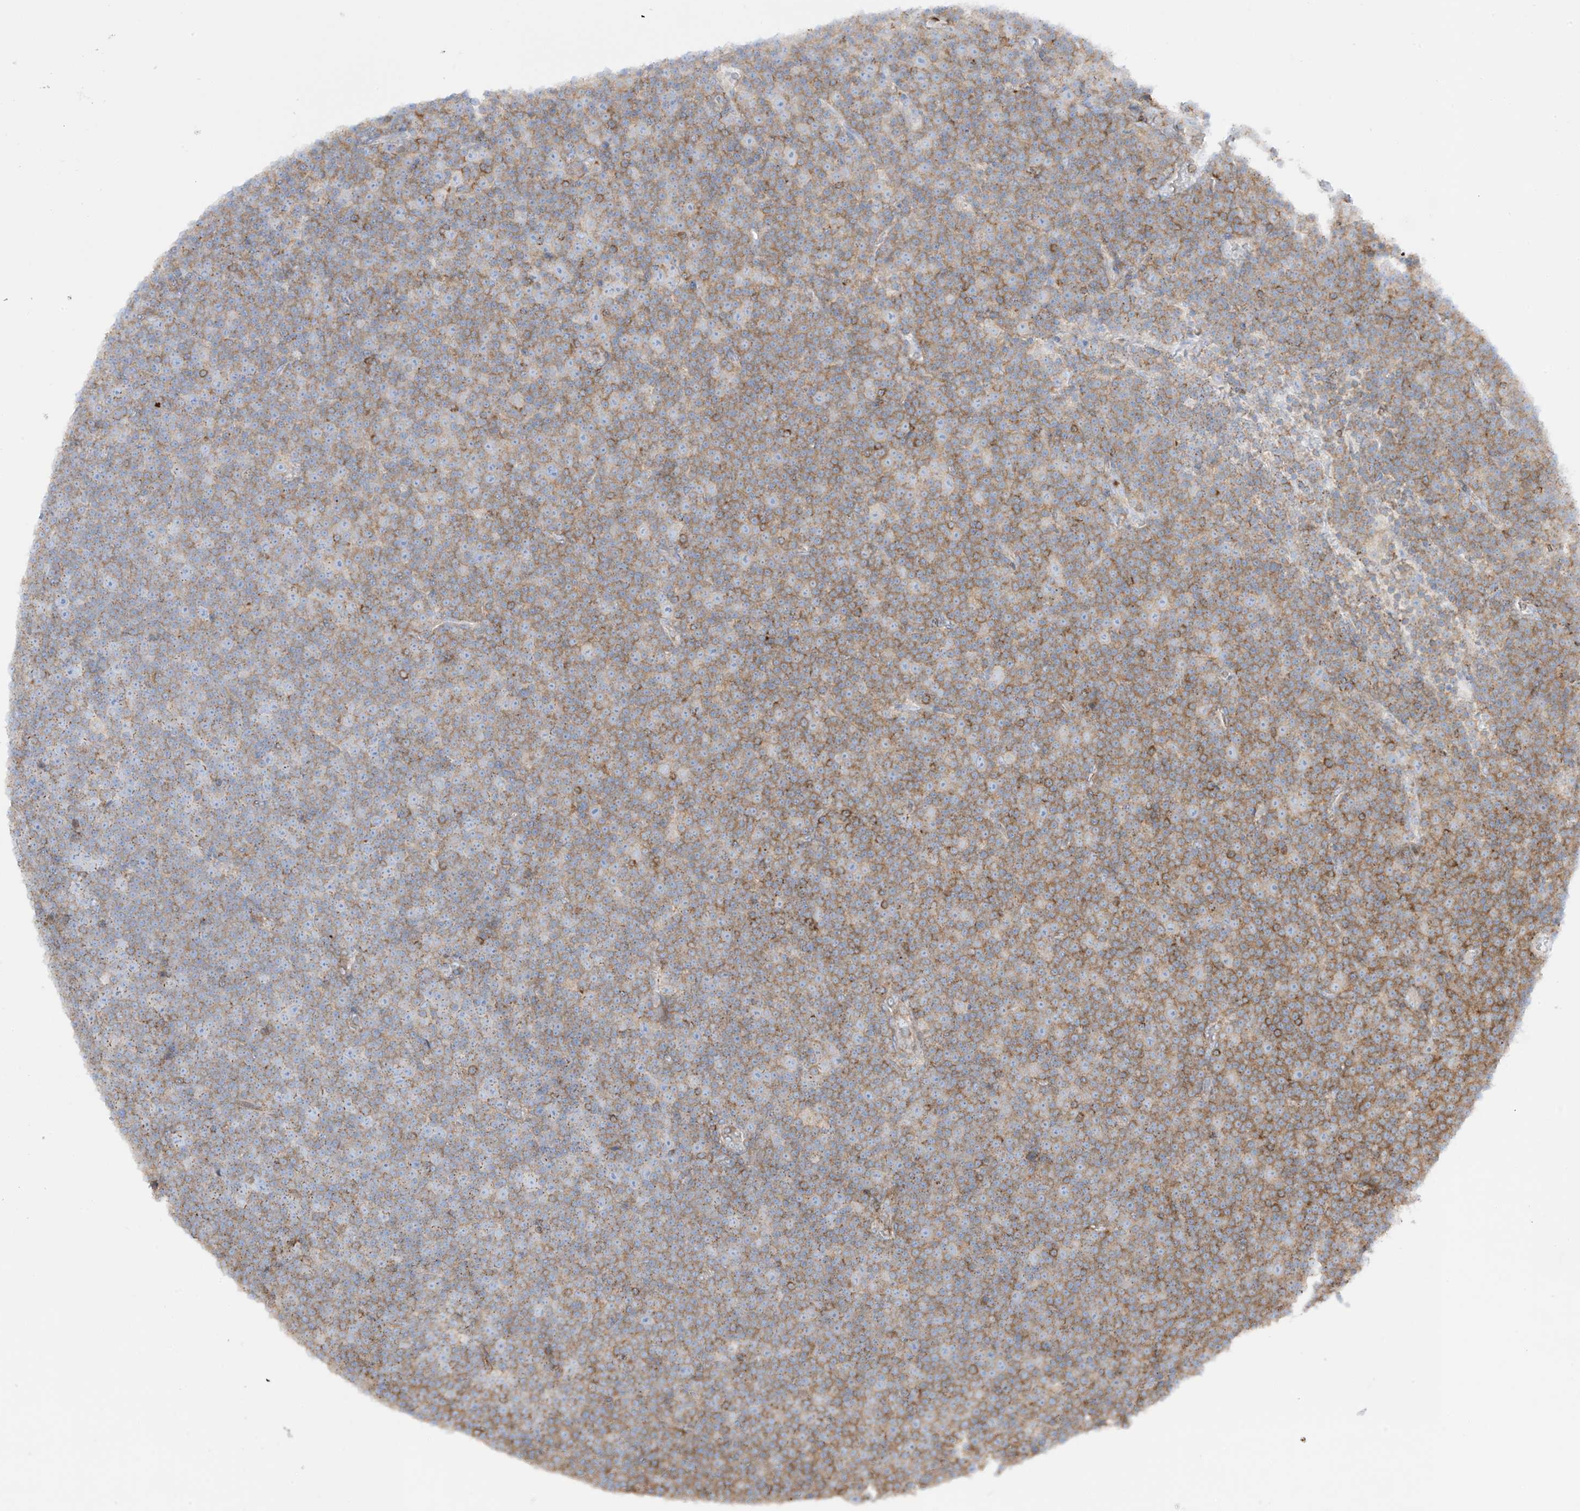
{"staining": {"intensity": "moderate", "quantity": "25%-75%", "location": "cytoplasmic/membranous"}, "tissue": "lymphoma", "cell_type": "Tumor cells", "image_type": "cancer", "snomed": [{"axis": "morphology", "description": "Malignant lymphoma, non-Hodgkin's type, Low grade"}, {"axis": "topography", "description": "Lymph node"}], "caption": "The photomicrograph reveals a brown stain indicating the presence of a protein in the cytoplasmic/membranous of tumor cells in lymphoma.", "gene": "XKR3", "patient": {"sex": "female", "age": 67}}